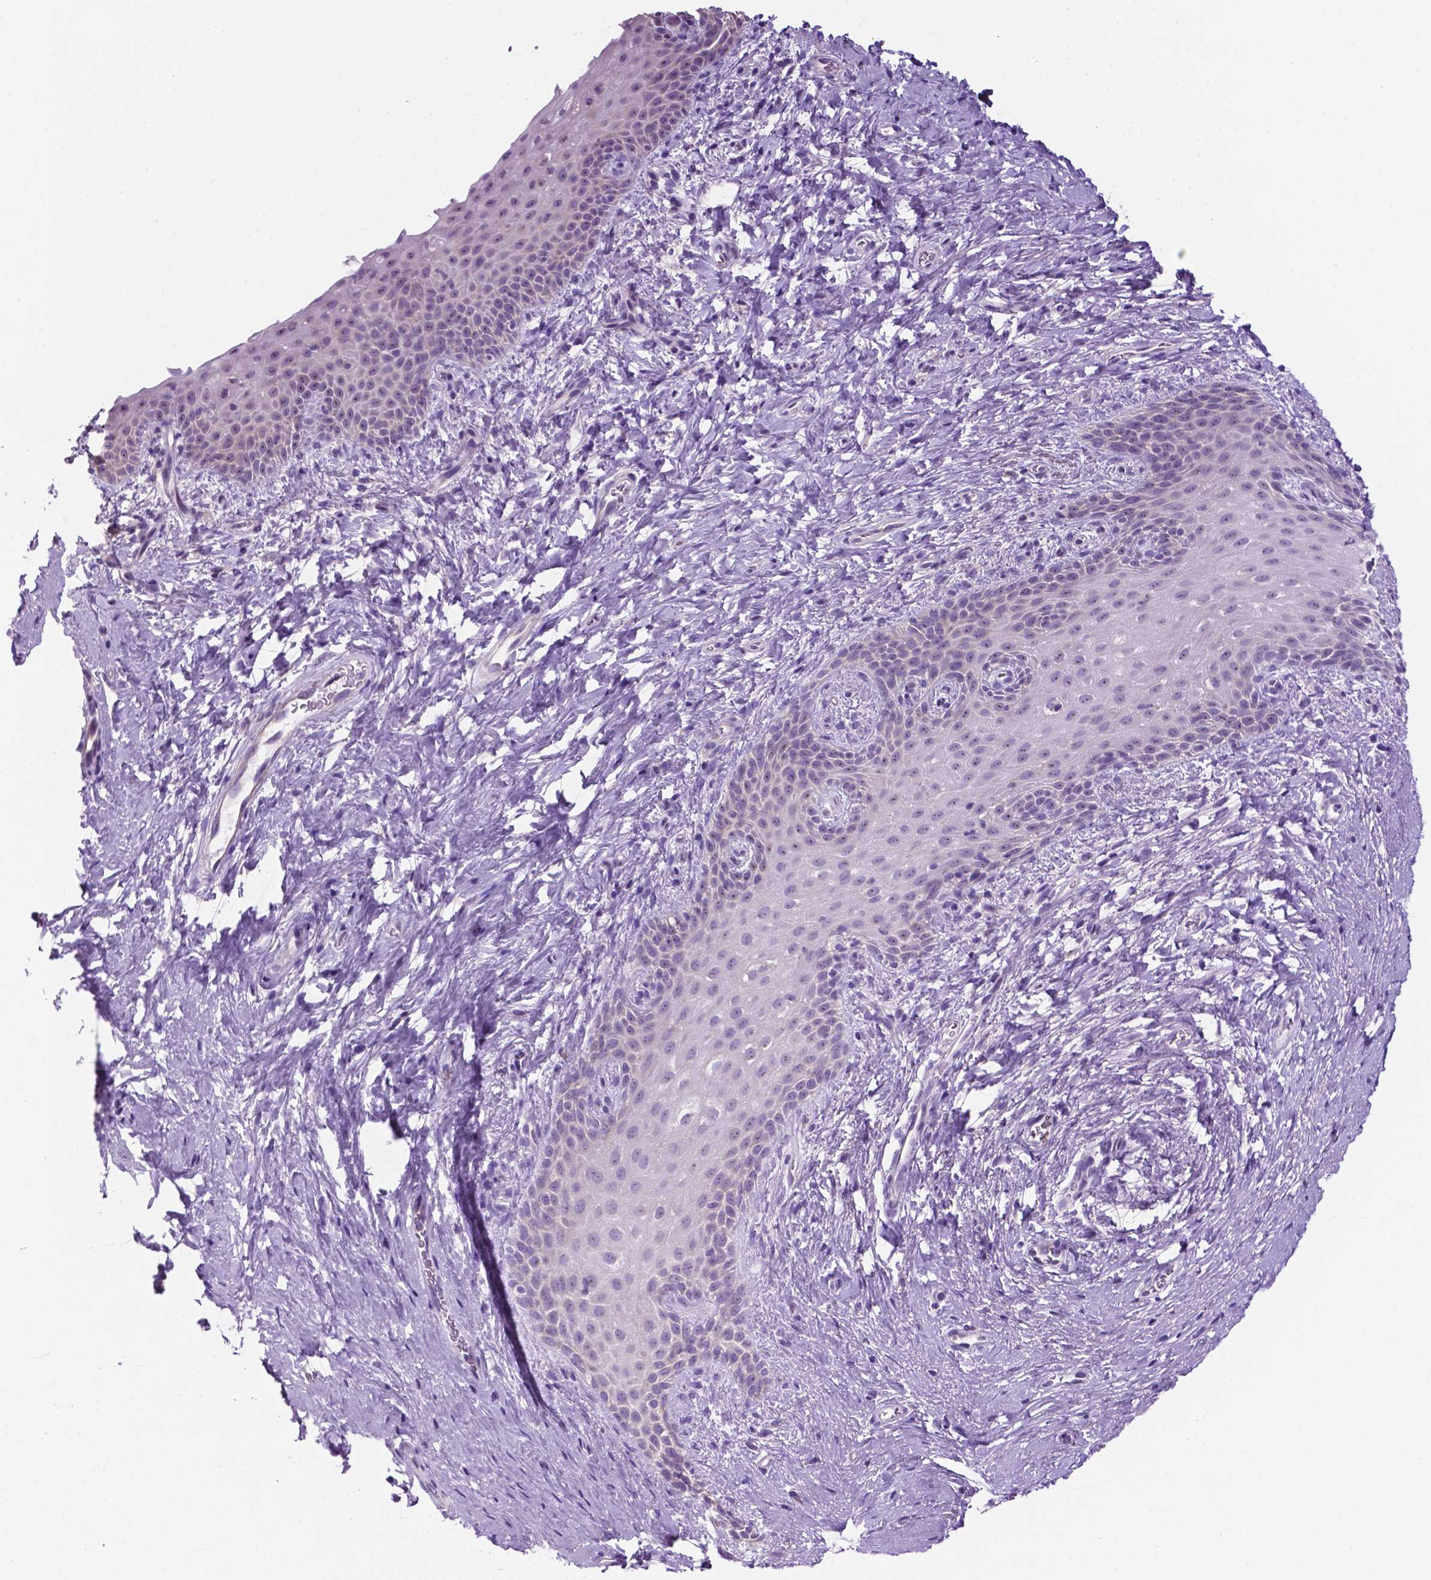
{"staining": {"intensity": "weak", "quantity": "25%-75%", "location": "nuclear"}, "tissue": "skin", "cell_type": "Epidermal cells", "image_type": "normal", "snomed": [{"axis": "morphology", "description": "Normal tissue, NOS"}, {"axis": "topography", "description": "Anal"}], "caption": "A histopathology image showing weak nuclear staining in approximately 25%-75% of epidermal cells in unremarkable skin, as visualized by brown immunohistochemical staining.", "gene": "SPDYA", "patient": {"sex": "female", "age": 46}}